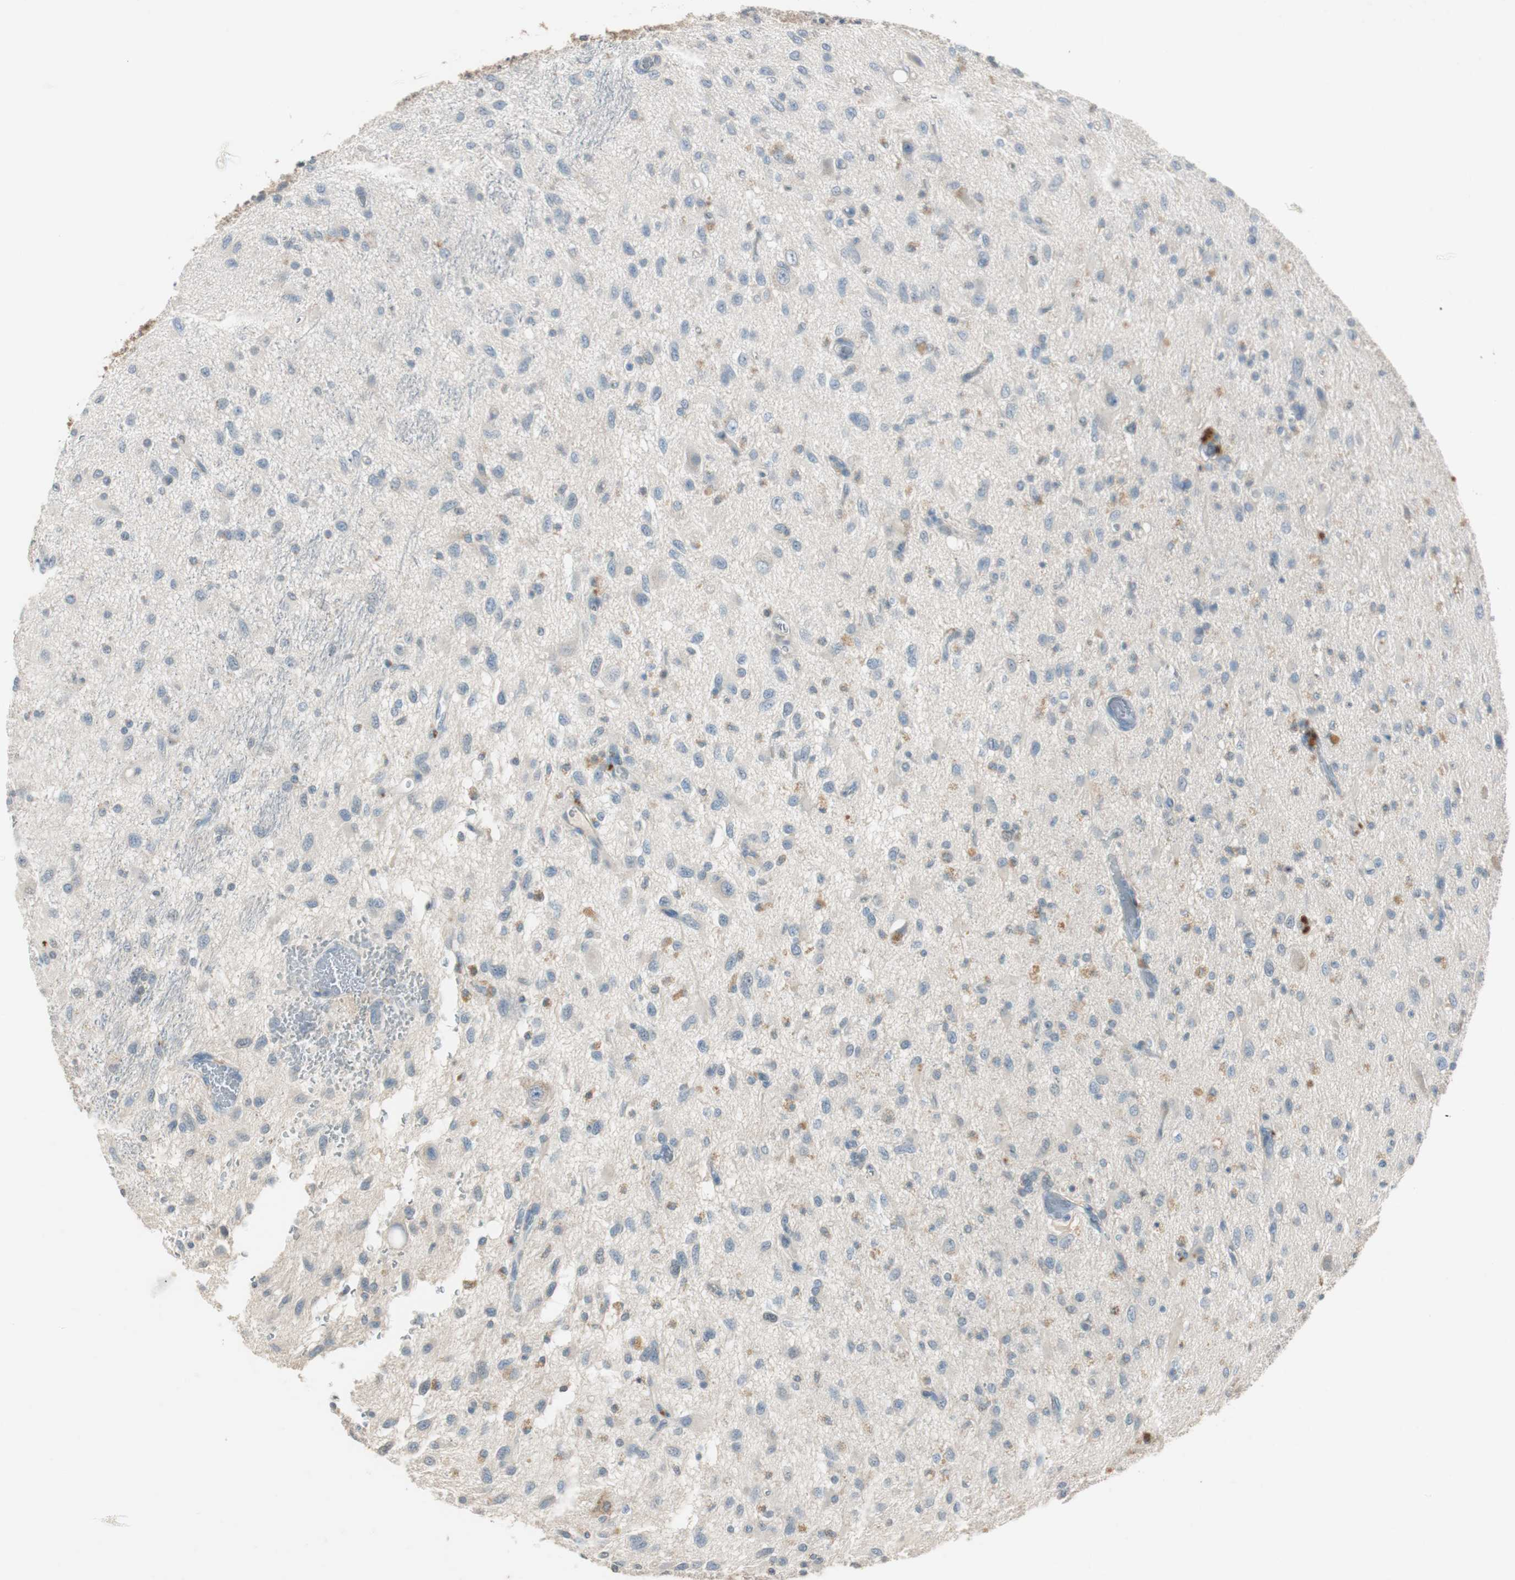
{"staining": {"intensity": "negative", "quantity": "none", "location": "none"}, "tissue": "glioma", "cell_type": "Tumor cells", "image_type": "cancer", "snomed": [{"axis": "morphology", "description": "Glioma, malignant, Low grade"}, {"axis": "topography", "description": "Brain"}], "caption": "IHC histopathology image of human malignant low-grade glioma stained for a protein (brown), which reveals no staining in tumor cells. (IHC, brightfield microscopy, high magnification).", "gene": "KHK", "patient": {"sex": "male", "age": 77}}